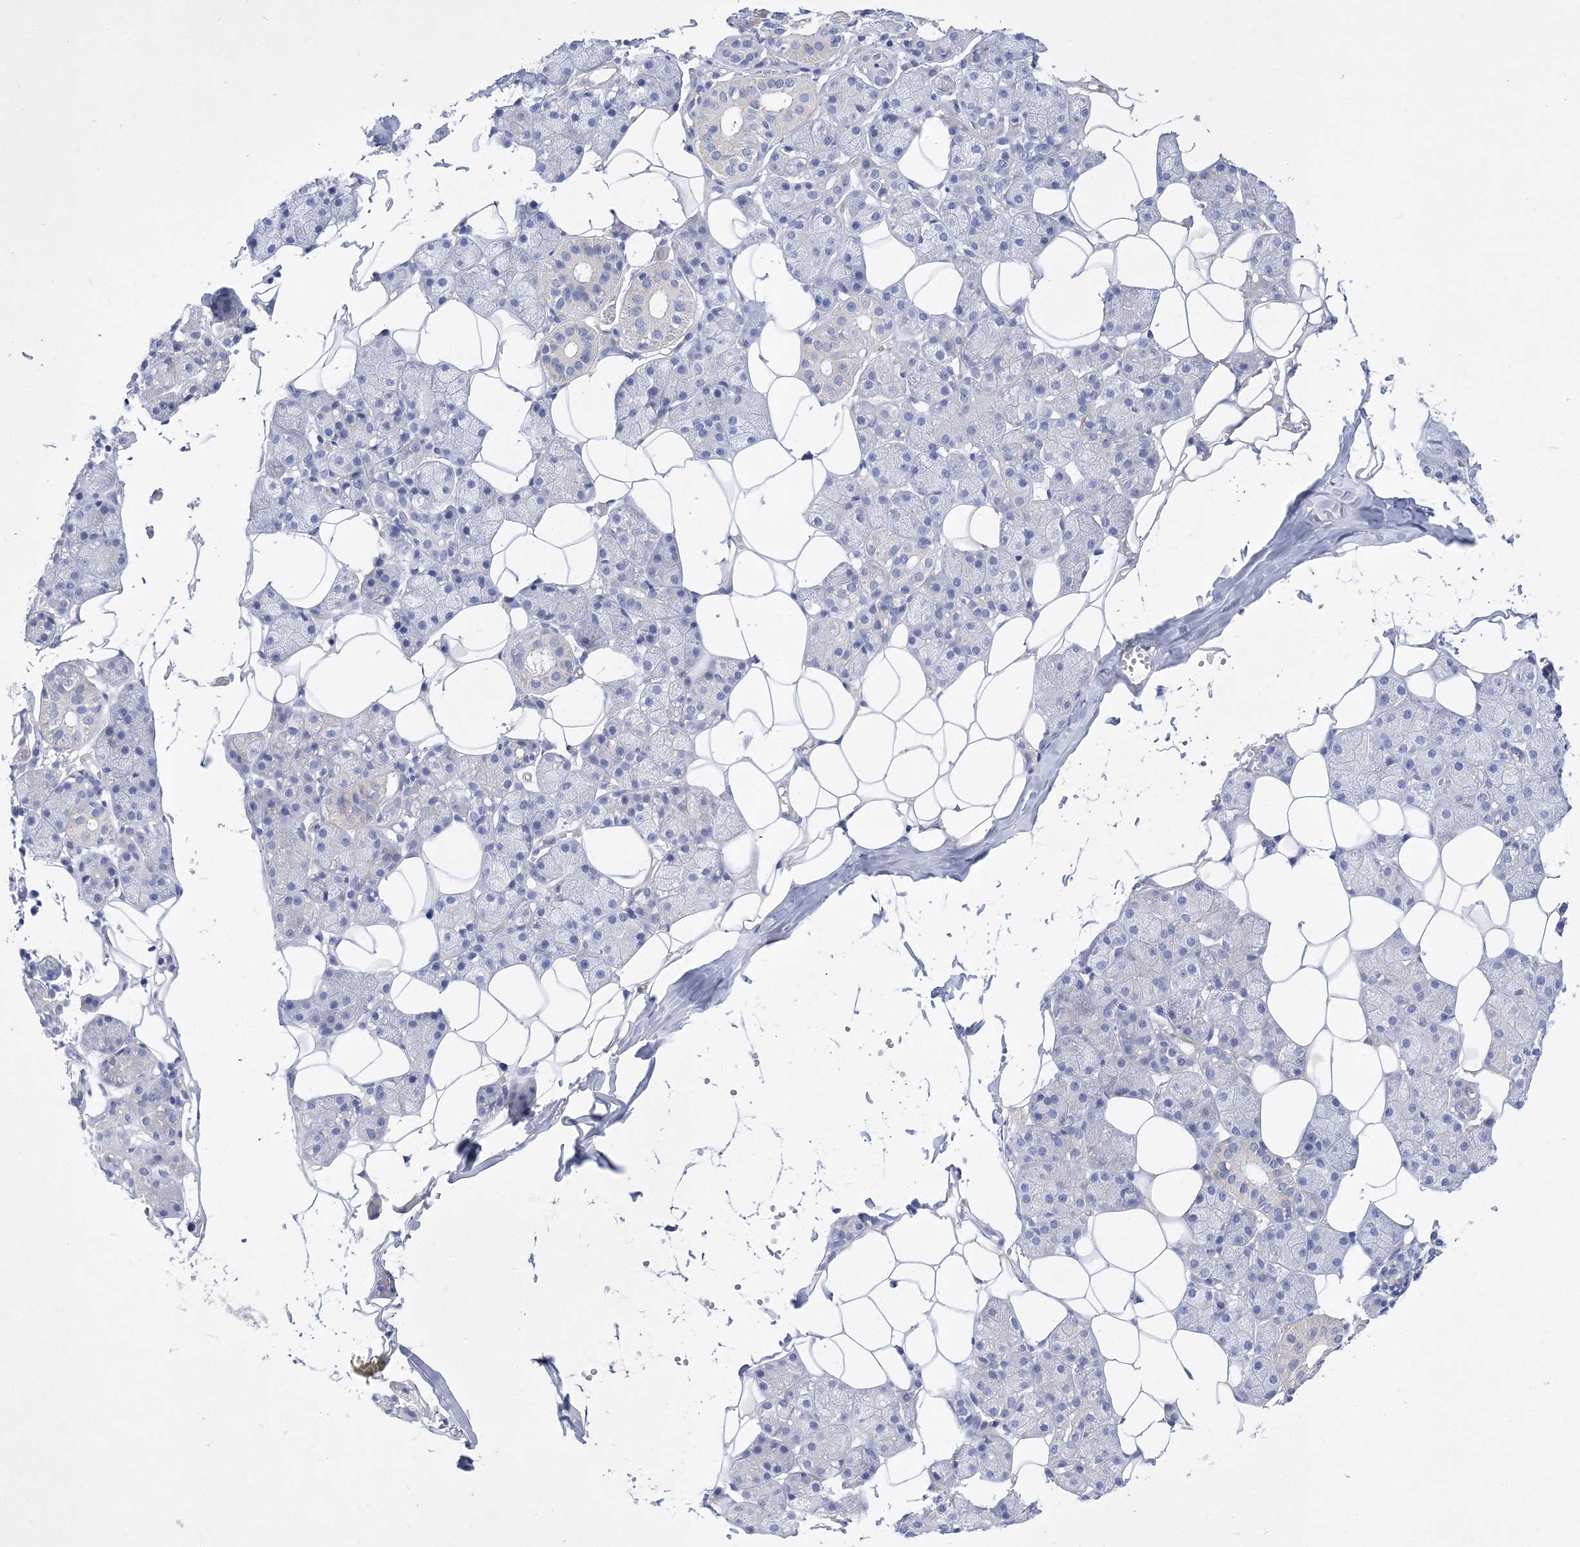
{"staining": {"intensity": "negative", "quantity": "none", "location": "none"}, "tissue": "salivary gland", "cell_type": "Glandular cells", "image_type": "normal", "snomed": [{"axis": "morphology", "description": "Normal tissue, NOS"}, {"axis": "topography", "description": "Salivary gland"}], "caption": "Salivary gland stained for a protein using immunohistochemistry reveals no positivity glandular cells.", "gene": "GPN1", "patient": {"sex": "female", "age": 33}}